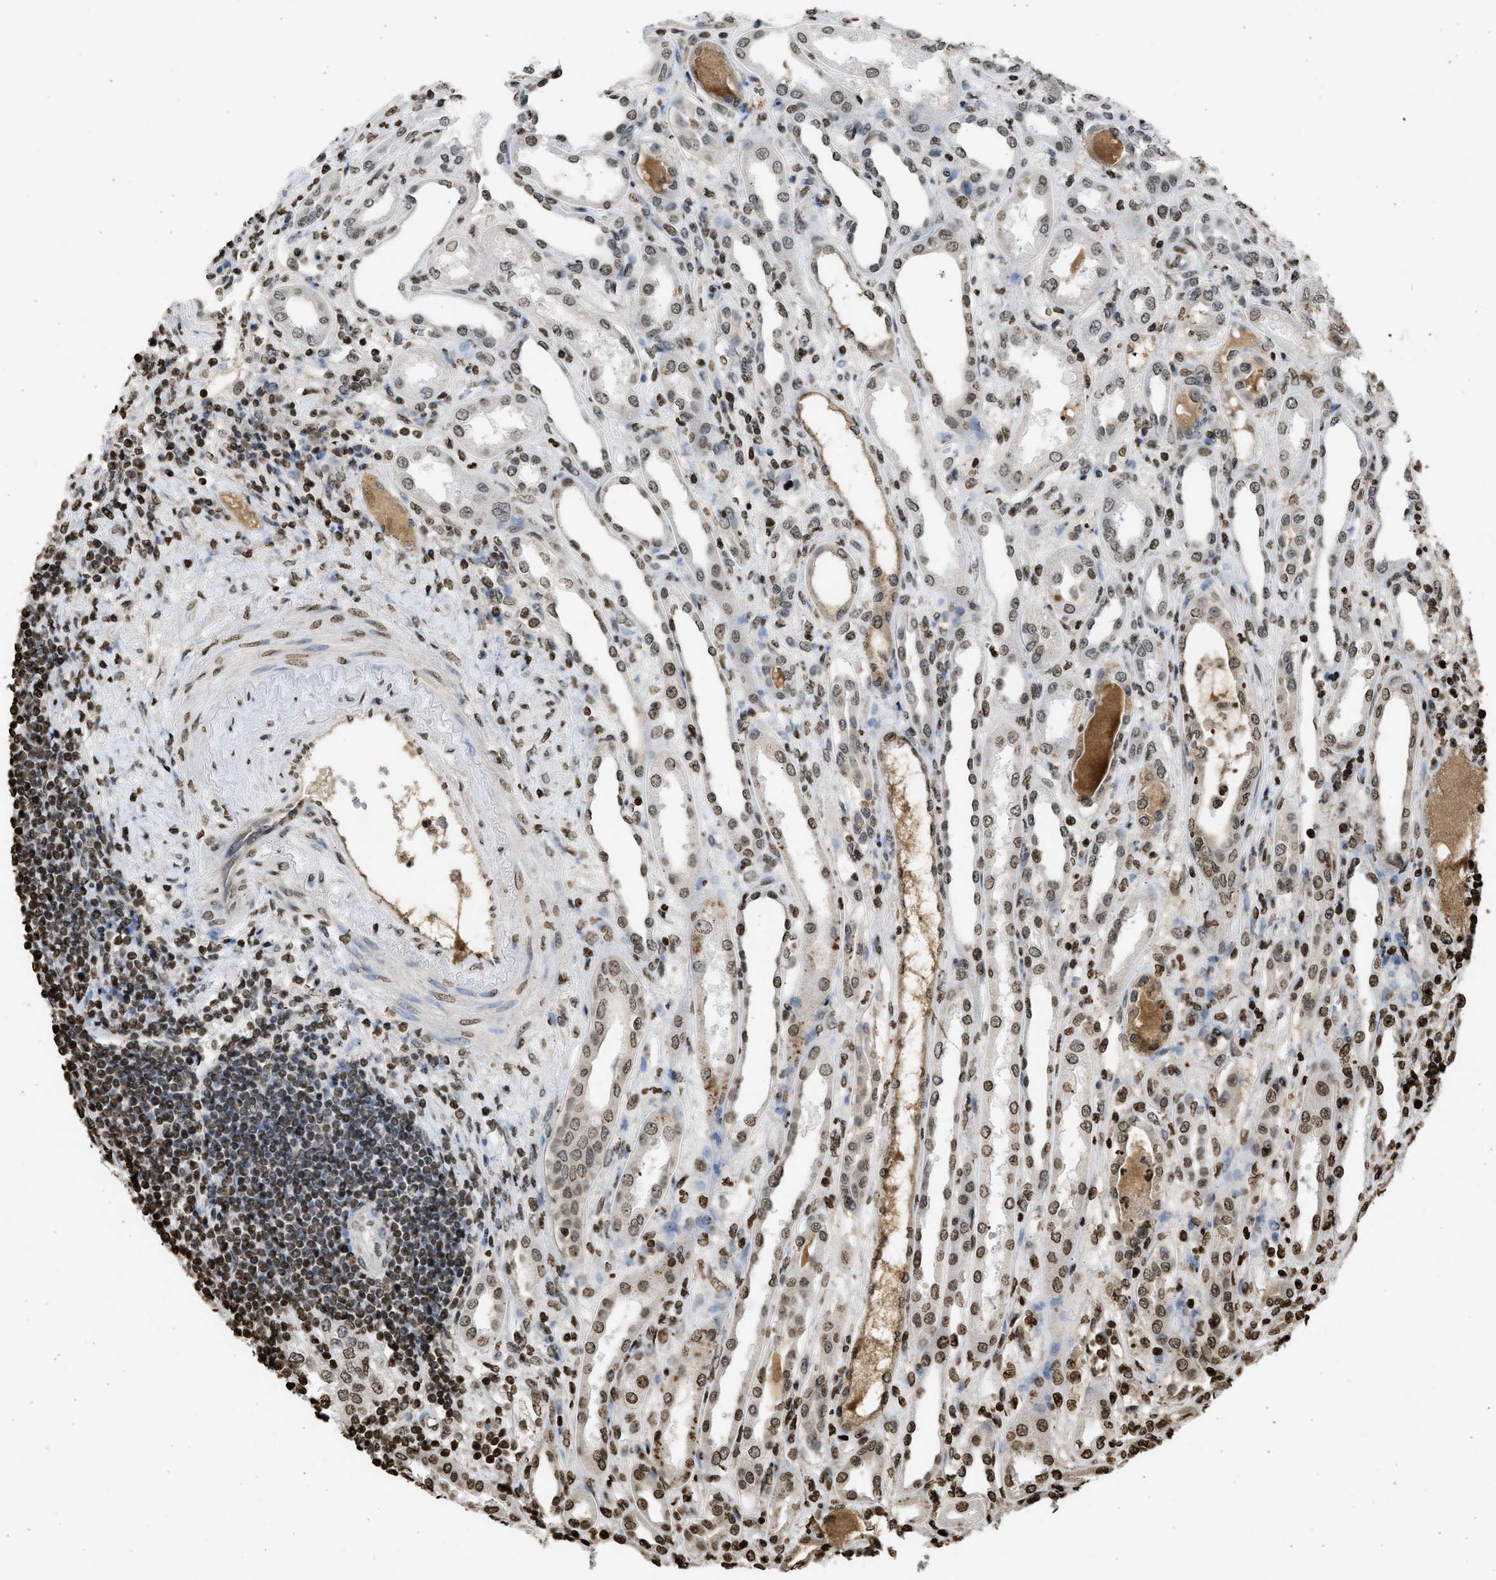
{"staining": {"intensity": "weak", "quantity": ">75%", "location": "nuclear"}, "tissue": "renal cancer", "cell_type": "Tumor cells", "image_type": "cancer", "snomed": [{"axis": "morphology", "description": "Adenocarcinoma, NOS"}, {"axis": "topography", "description": "Kidney"}], "caption": "Renal adenocarcinoma stained with DAB IHC displays low levels of weak nuclear positivity in about >75% of tumor cells. Nuclei are stained in blue.", "gene": "RRAGC", "patient": {"sex": "female", "age": 54}}